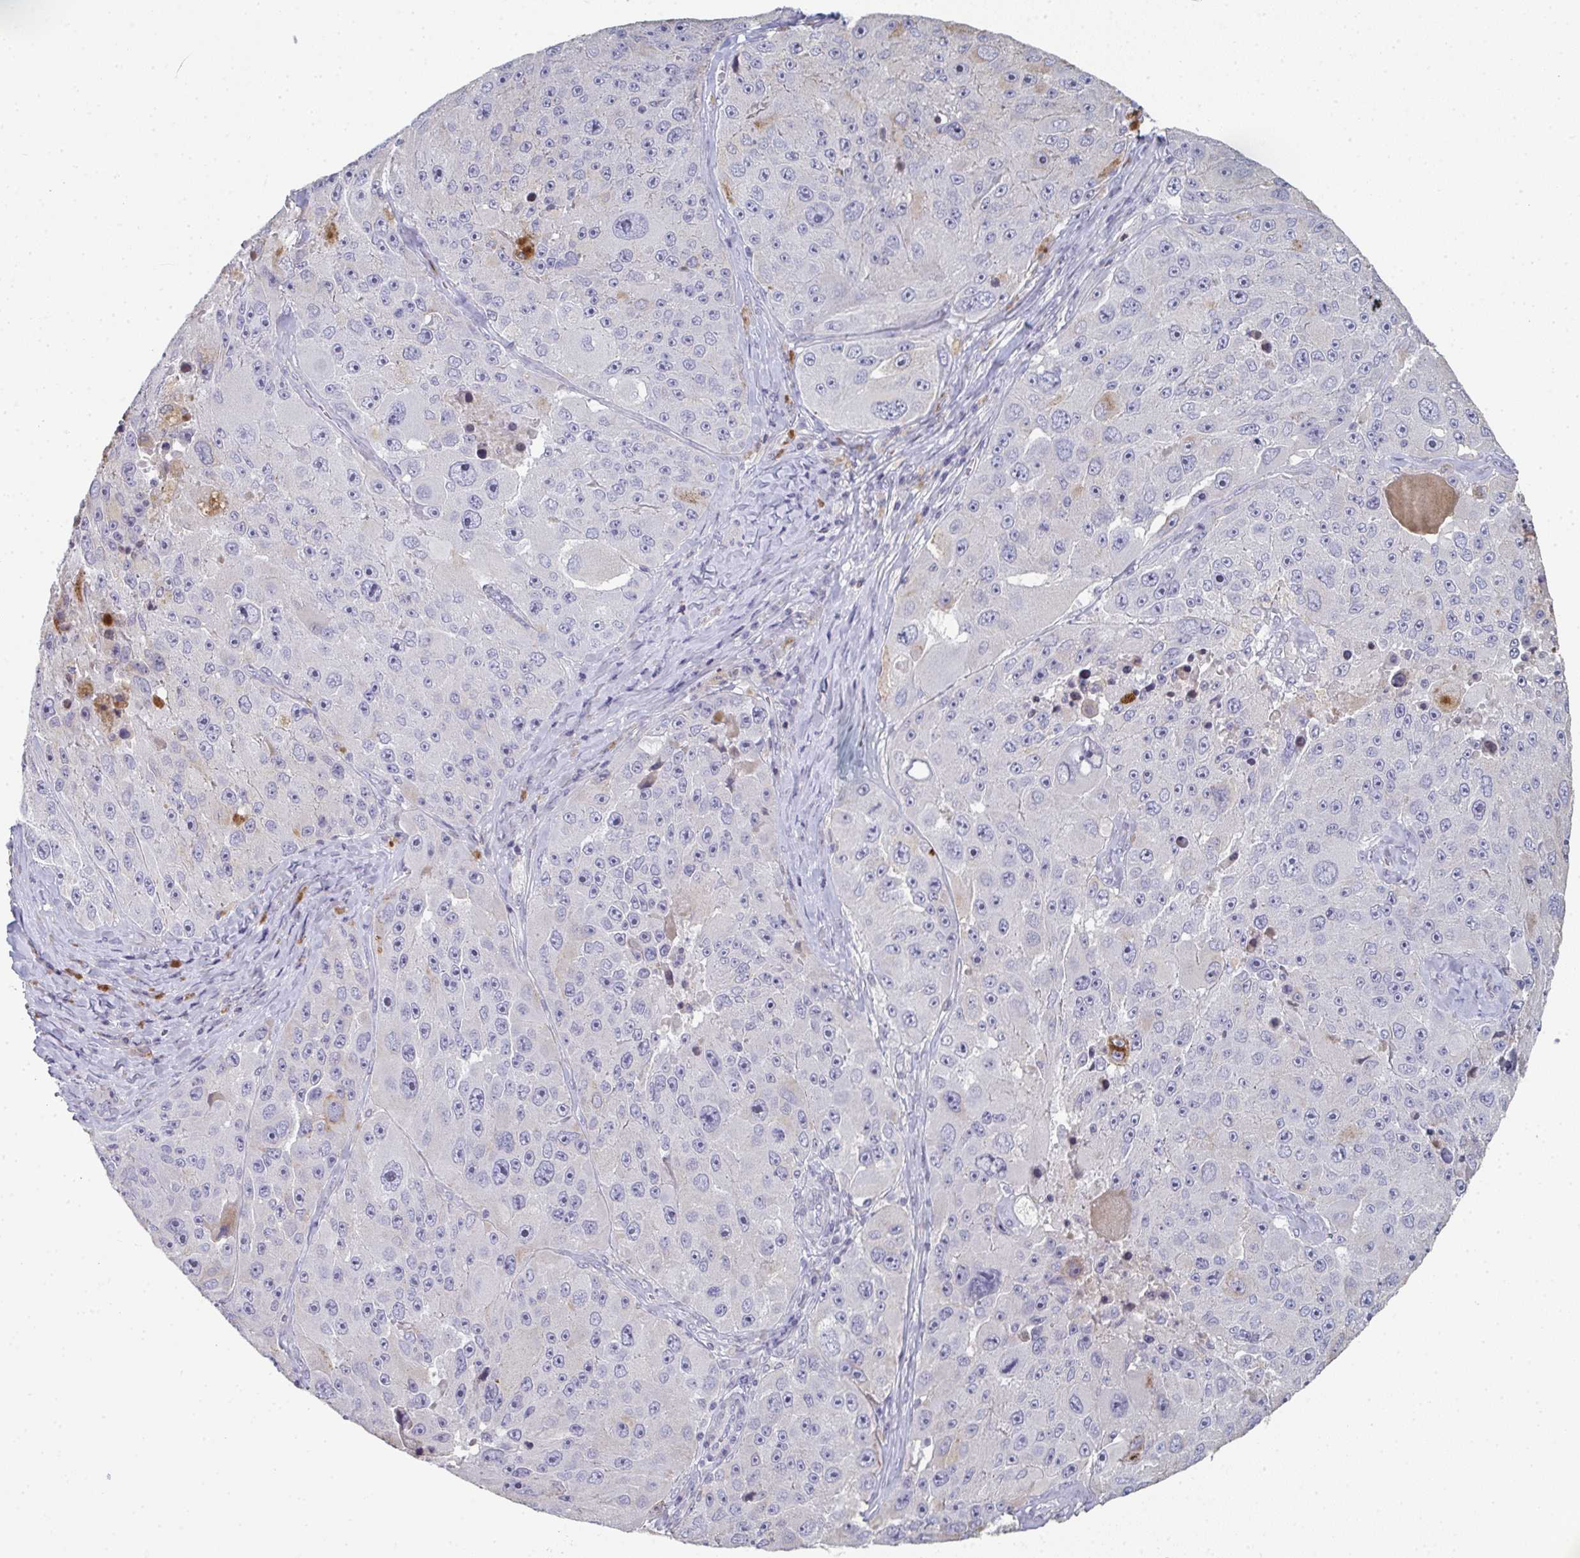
{"staining": {"intensity": "negative", "quantity": "none", "location": "none"}, "tissue": "melanoma", "cell_type": "Tumor cells", "image_type": "cancer", "snomed": [{"axis": "morphology", "description": "Malignant melanoma, Metastatic site"}, {"axis": "topography", "description": "Lymph node"}], "caption": "Melanoma was stained to show a protein in brown. There is no significant staining in tumor cells. The staining was performed using DAB (3,3'-diaminobenzidine) to visualize the protein expression in brown, while the nuclei were stained in blue with hematoxylin (Magnification: 20x).", "gene": "A1CF", "patient": {"sex": "male", "age": 62}}